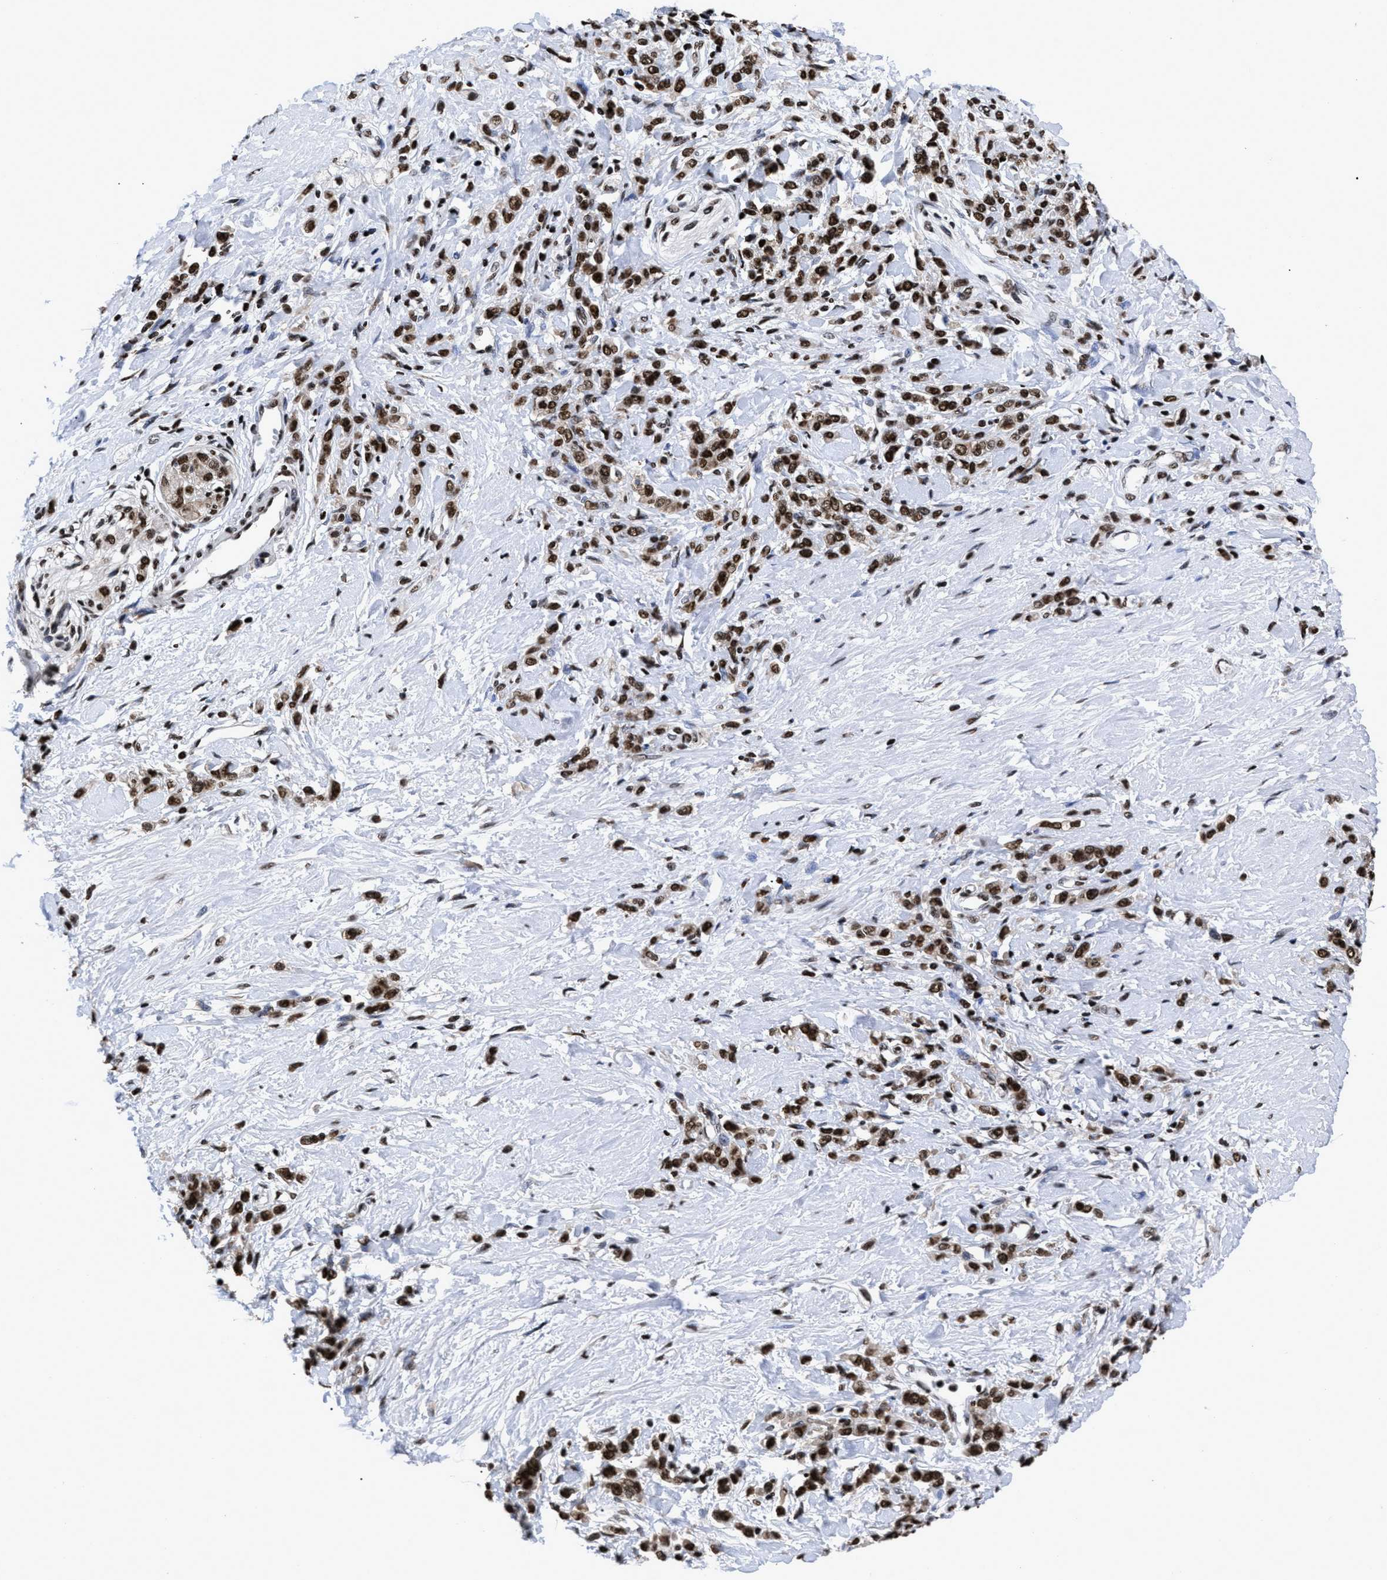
{"staining": {"intensity": "strong", "quantity": ">75%", "location": "nuclear"}, "tissue": "stomach cancer", "cell_type": "Tumor cells", "image_type": "cancer", "snomed": [{"axis": "morphology", "description": "Normal tissue, NOS"}, {"axis": "morphology", "description": "Adenocarcinoma, NOS"}, {"axis": "topography", "description": "Stomach"}], "caption": "A brown stain highlights strong nuclear positivity of a protein in adenocarcinoma (stomach) tumor cells.", "gene": "CALHM3", "patient": {"sex": "male", "age": 82}}